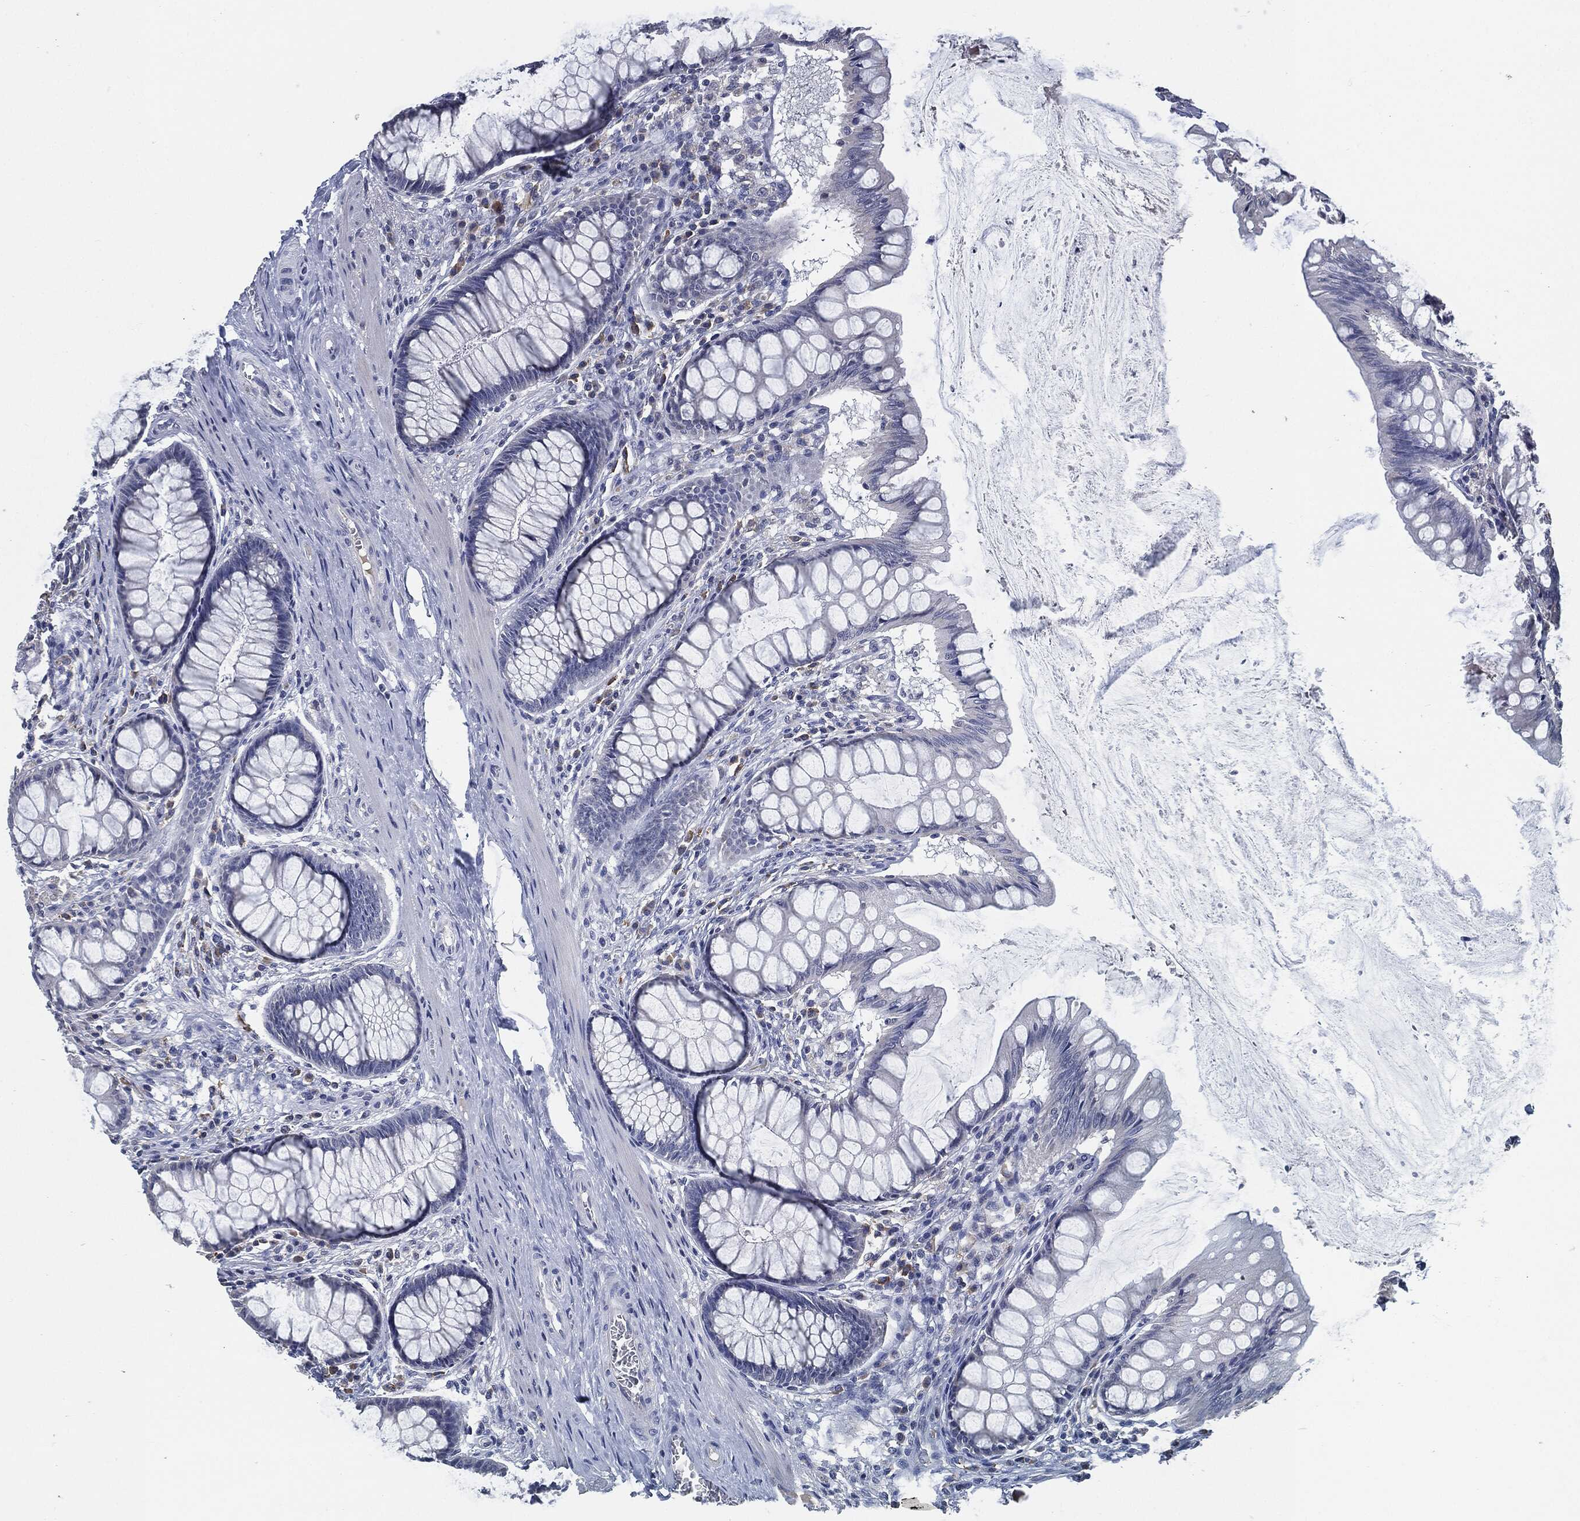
{"staining": {"intensity": "negative", "quantity": "none", "location": "none"}, "tissue": "colon", "cell_type": "Endothelial cells", "image_type": "normal", "snomed": [{"axis": "morphology", "description": "Normal tissue, NOS"}, {"axis": "topography", "description": "Colon"}], "caption": "The IHC image has no significant expression in endothelial cells of colon.", "gene": "IL2RG", "patient": {"sex": "female", "age": 65}}